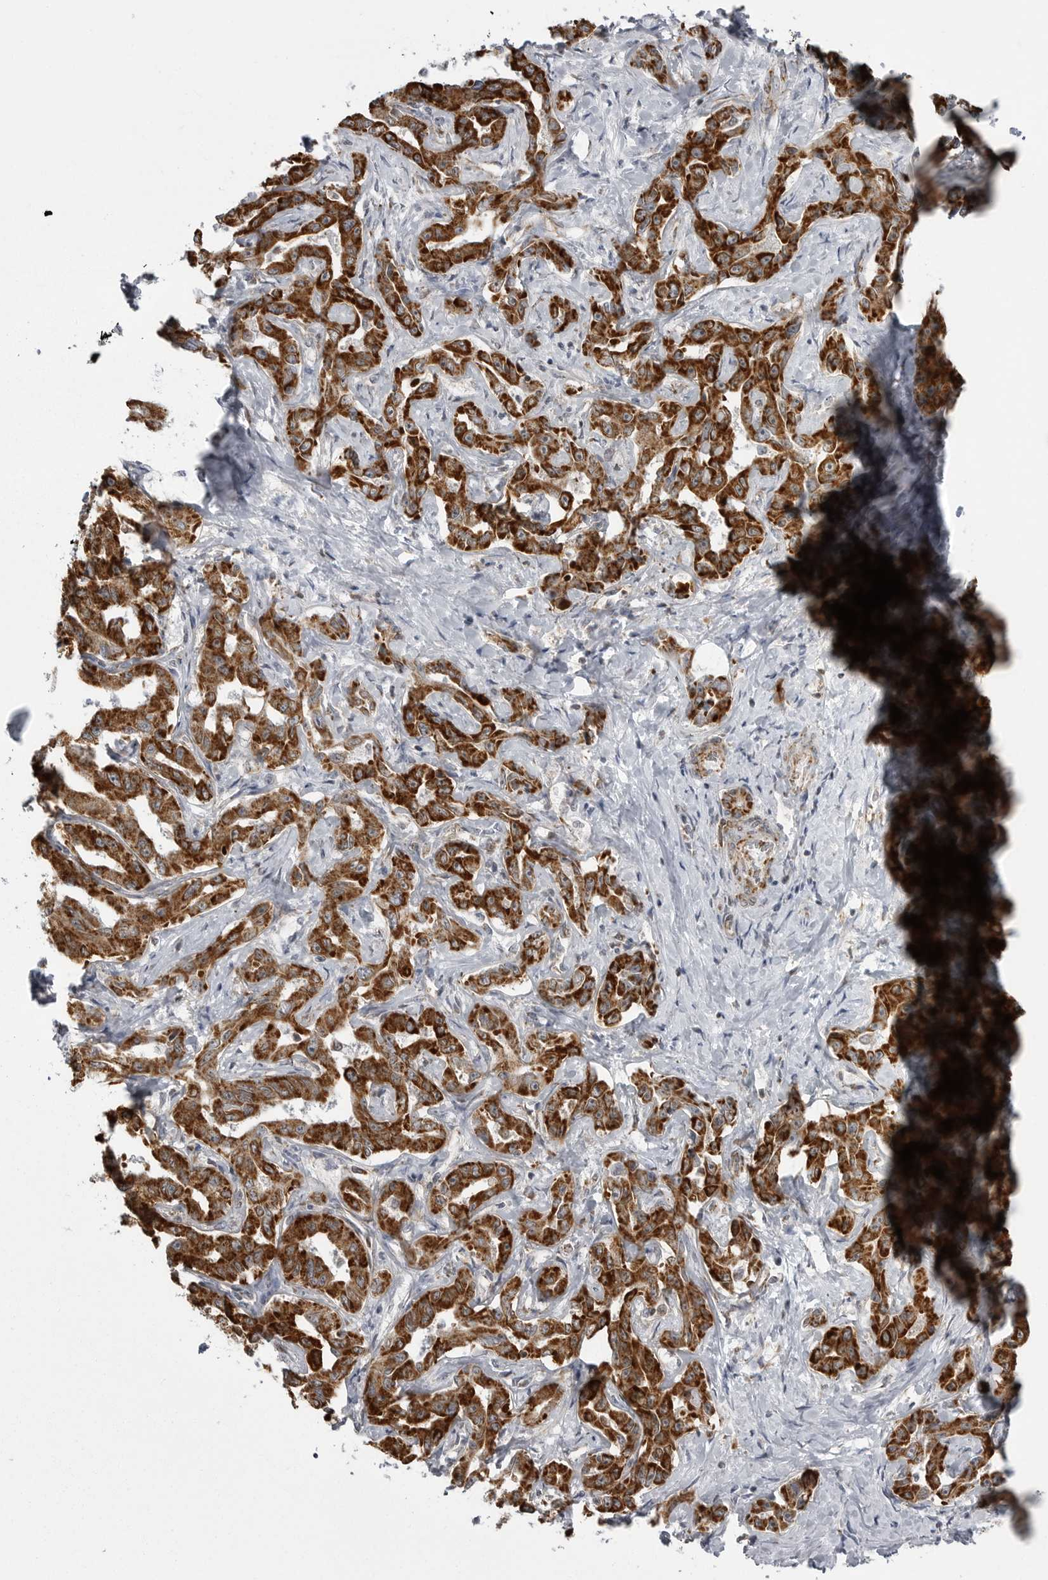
{"staining": {"intensity": "strong", "quantity": ">75%", "location": "cytoplasmic/membranous"}, "tissue": "liver cancer", "cell_type": "Tumor cells", "image_type": "cancer", "snomed": [{"axis": "morphology", "description": "Cholangiocarcinoma"}, {"axis": "topography", "description": "Liver"}], "caption": "Strong cytoplasmic/membranous expression is seen in approximately >75% of tumor cells in cholangiocarcinoma (liver).", "gene": "FH", "patient": {"sex": "male", "age": 59}}